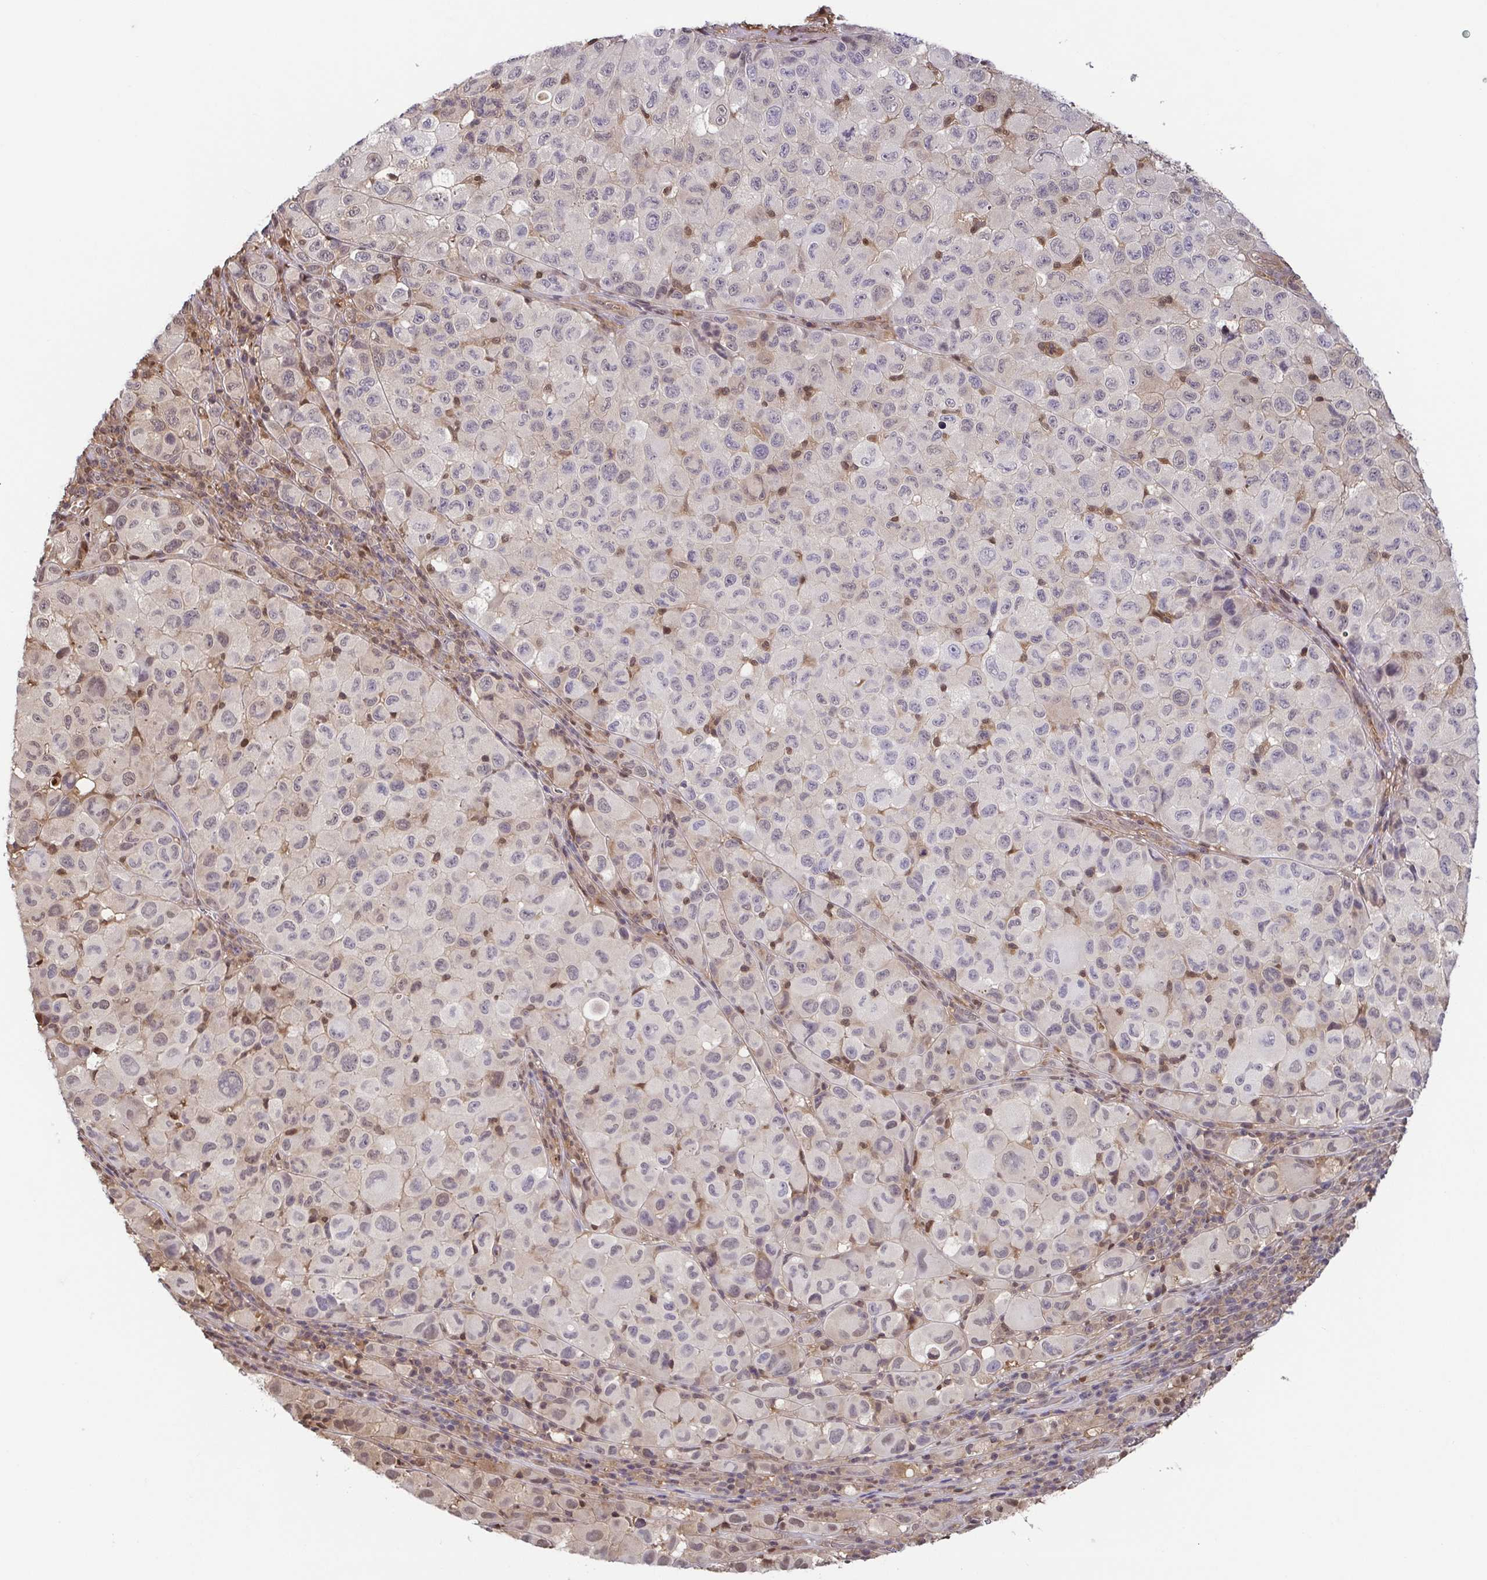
{"staining": {"intensity": "weak", "quantity": "<25%", "location": "nuclear"}, "tissue": "melanoma", "cell_type": "Tumor cells", "image_type": "cancer", "snomed": [{"axis": "morphology", "description": "Malignant melanoma, NOS"}, {"axis": "topography", "description": "Skin"}], "caption": "Immunohistochemical staining of melanoma demonstrates no significant expression in tumor cells.", "gene": "PSMB9", "patient": {"sex": "male", "age": 93}}